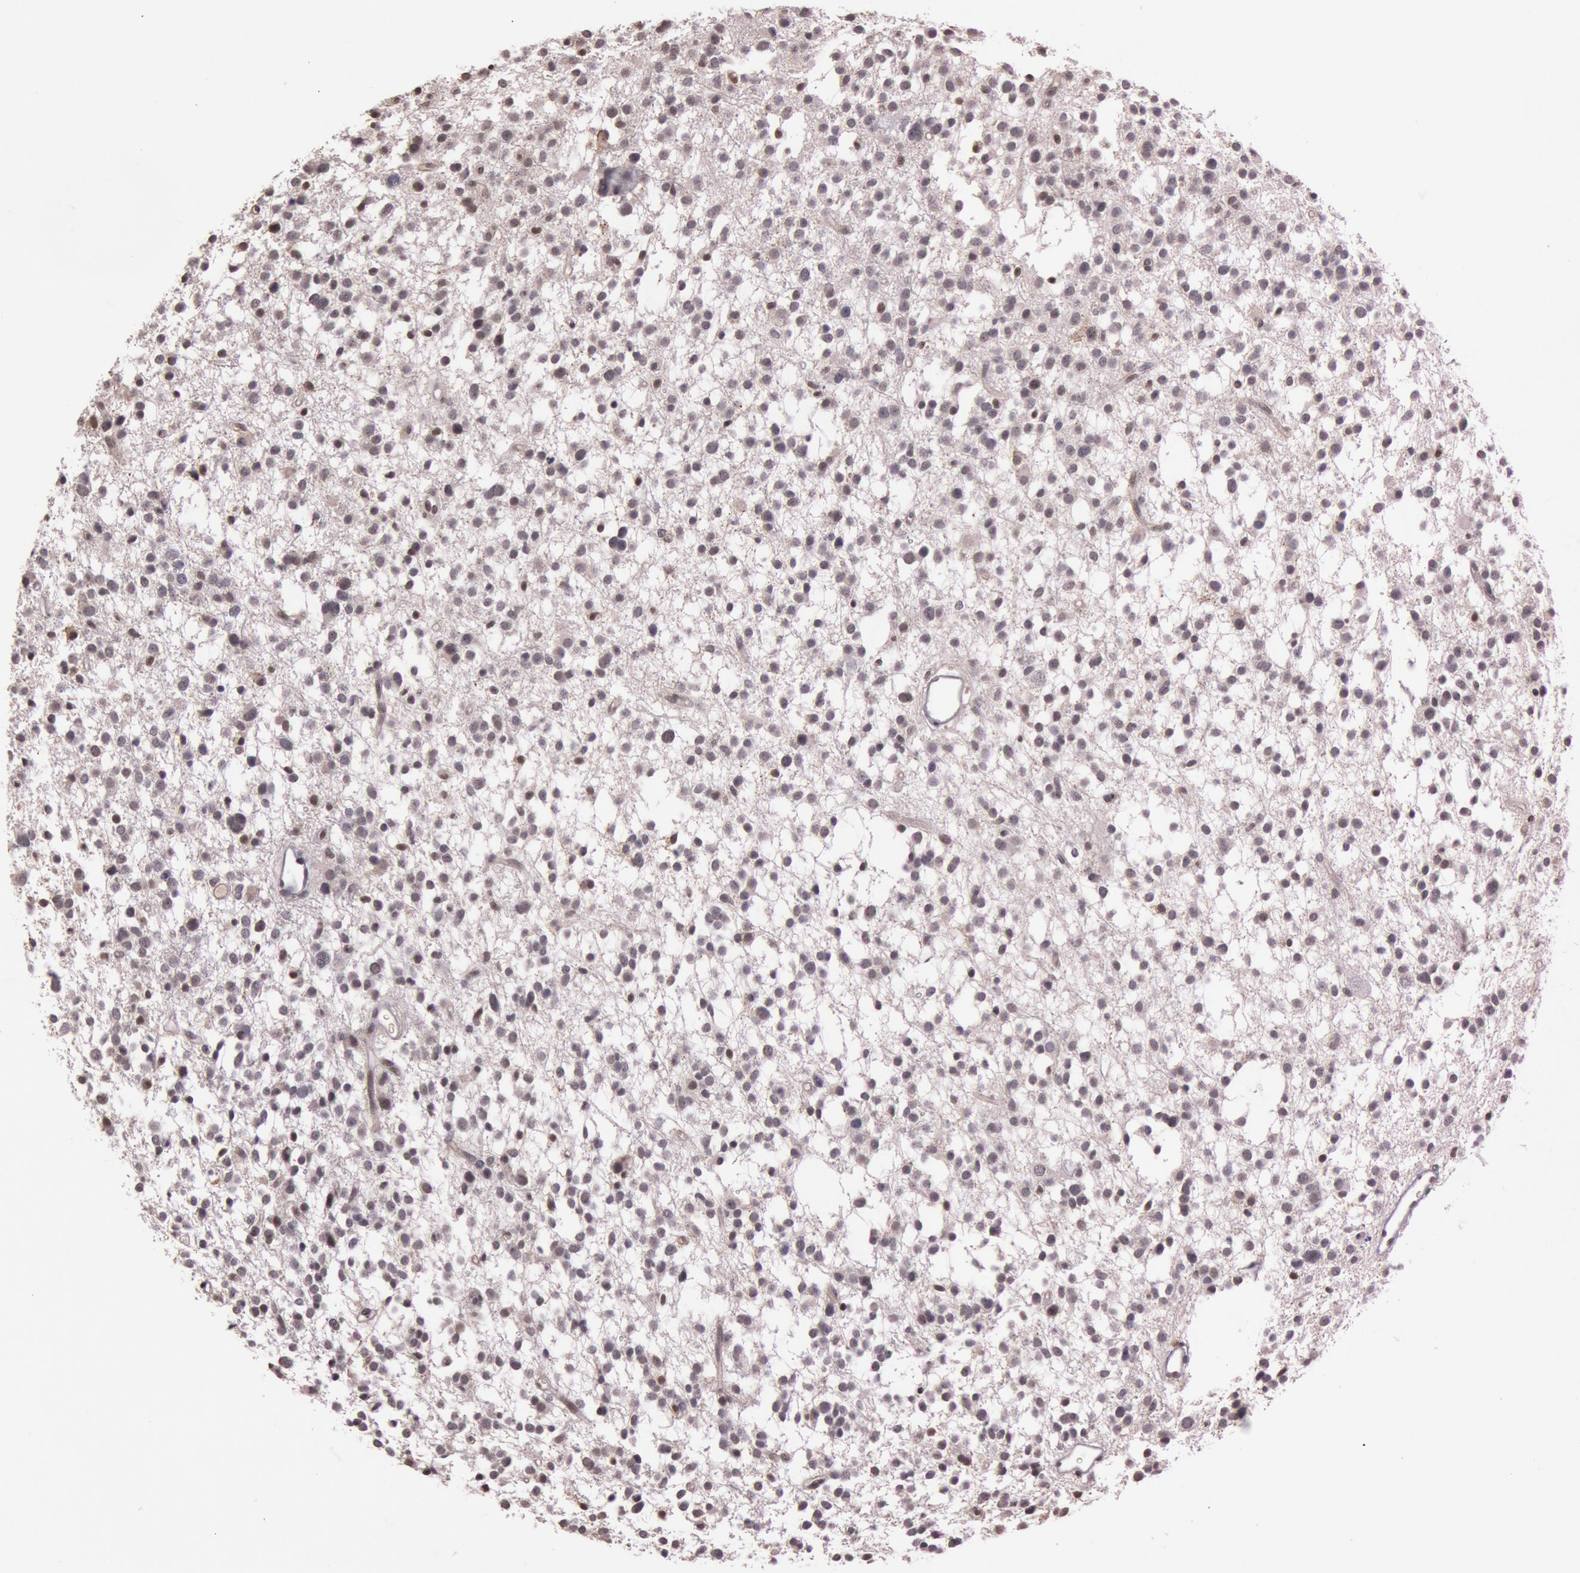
{"staining": {"intensity": "moderate", "quantity": "<25%", "location": "nuclear"}, "tissue": "glioma", "cell_type": "Tumor cells", "image_type": "cancer", "snomed": [{"axis": "morphology", "description": "Glioma, malignant, Low grade"}, {"axis": "topography", "description": "Brain"}], "caption": "DAB (3,3'-diaminobenzidine) immunohistochemical staining of glioma exhibits moderate nuclear protein positivity in approximately <25% of tumor cells.", "gene": "TASL", "patient": {"sex": "female", "age": 36}}